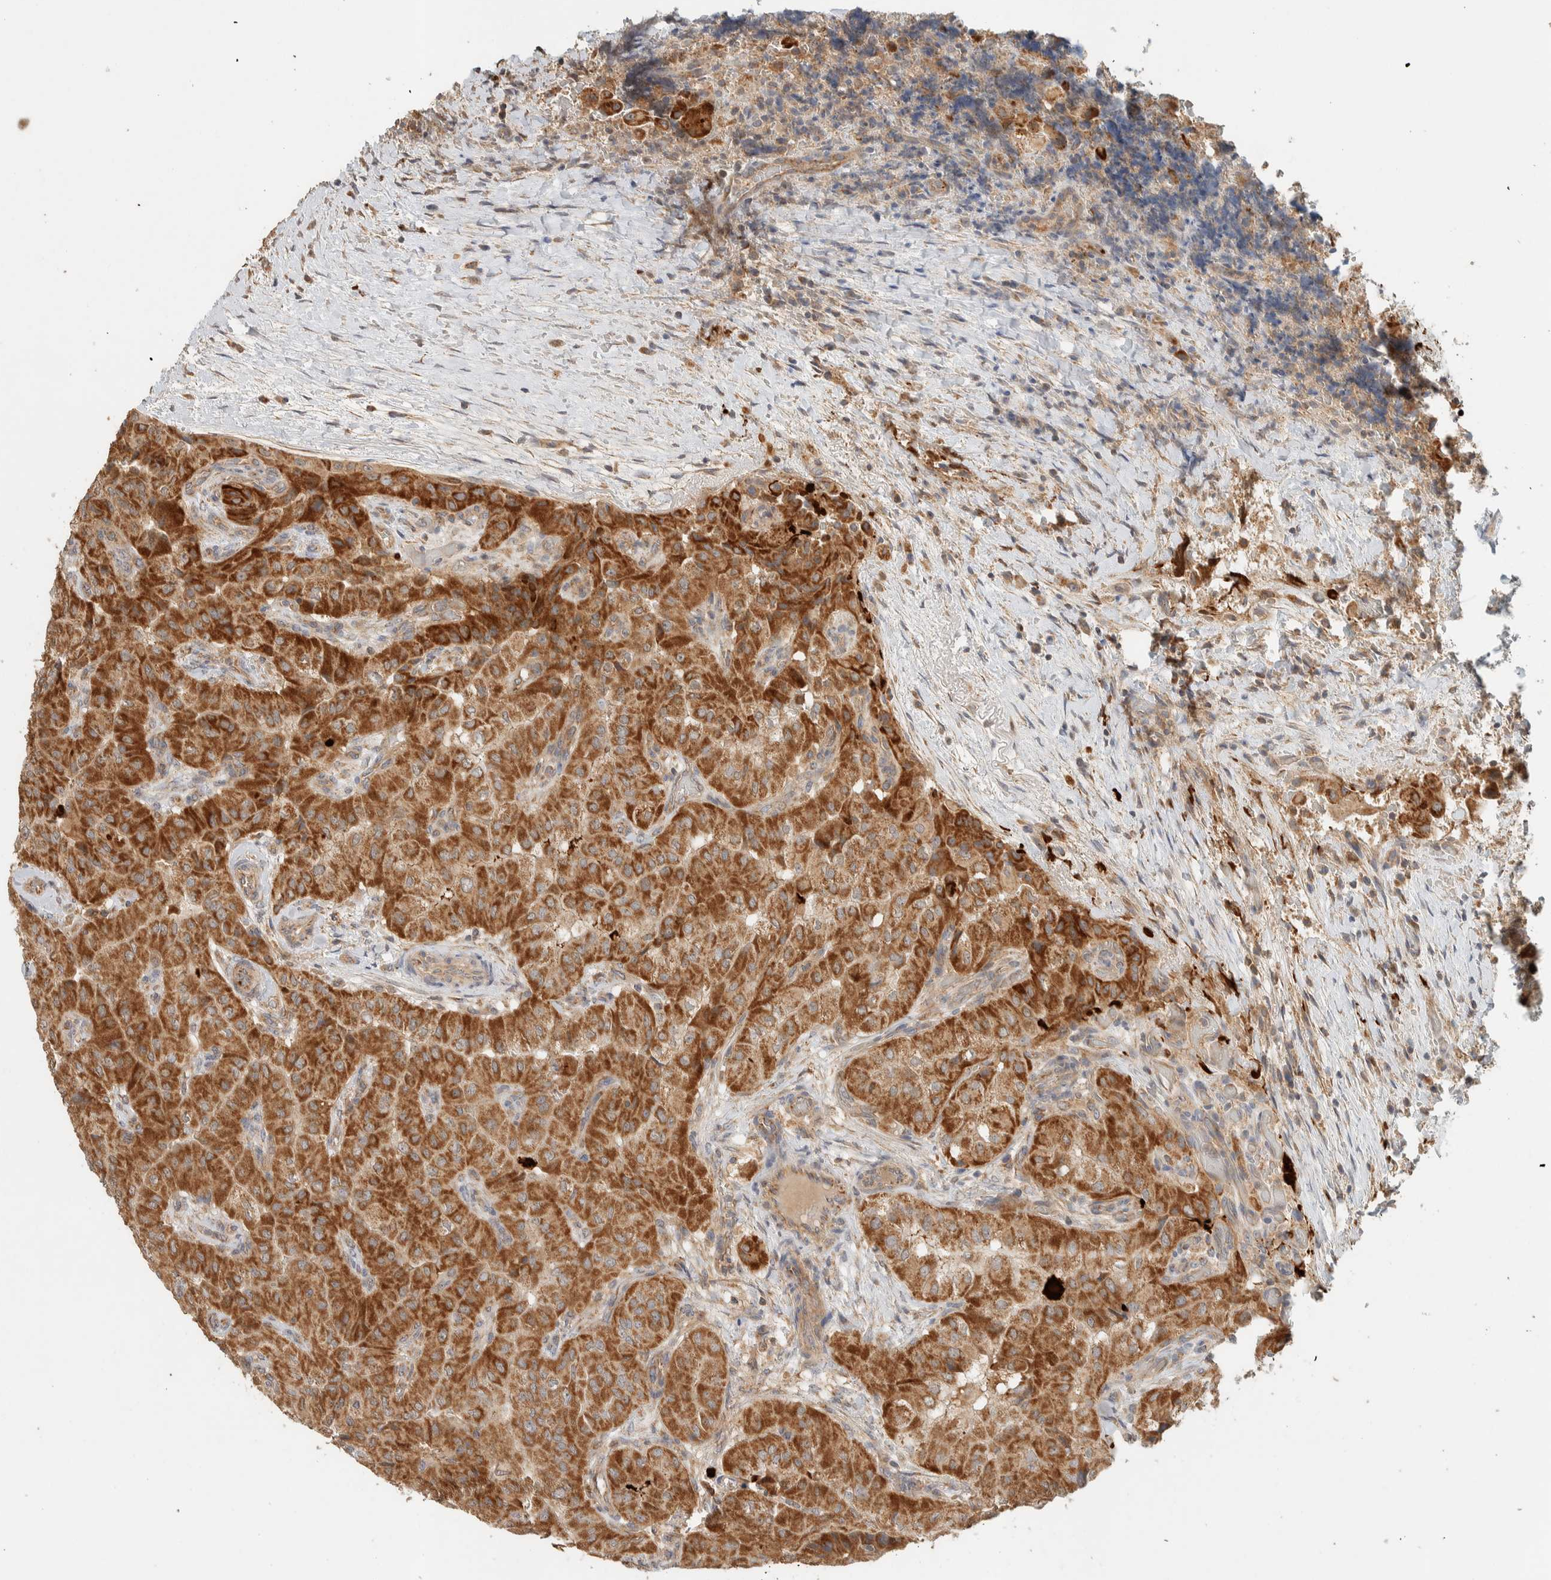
{"staining": {"intensity": "strong", "quantity": ">75%", "location": "cytoplasmic/membranous"}, "tissue": "thyroid cancer", "cell_type": "Tumor cells", "image_type": "cancer", "snomed": [{"axis": "morphology", "description": "Papillary adenocarcinoma, NOS"}, {"axis": "topography", "description": "Thyroid gland"}], "caption": "High-power microscopy captured an immunohistochemistry (IHC) photomicrograph of thyroid cancer, revealing strong cytoplasmic/membranous staining in about >75% of tumor cells.", "gene": "PDE7B", "patient": {"sex": "female", "age": 59}}